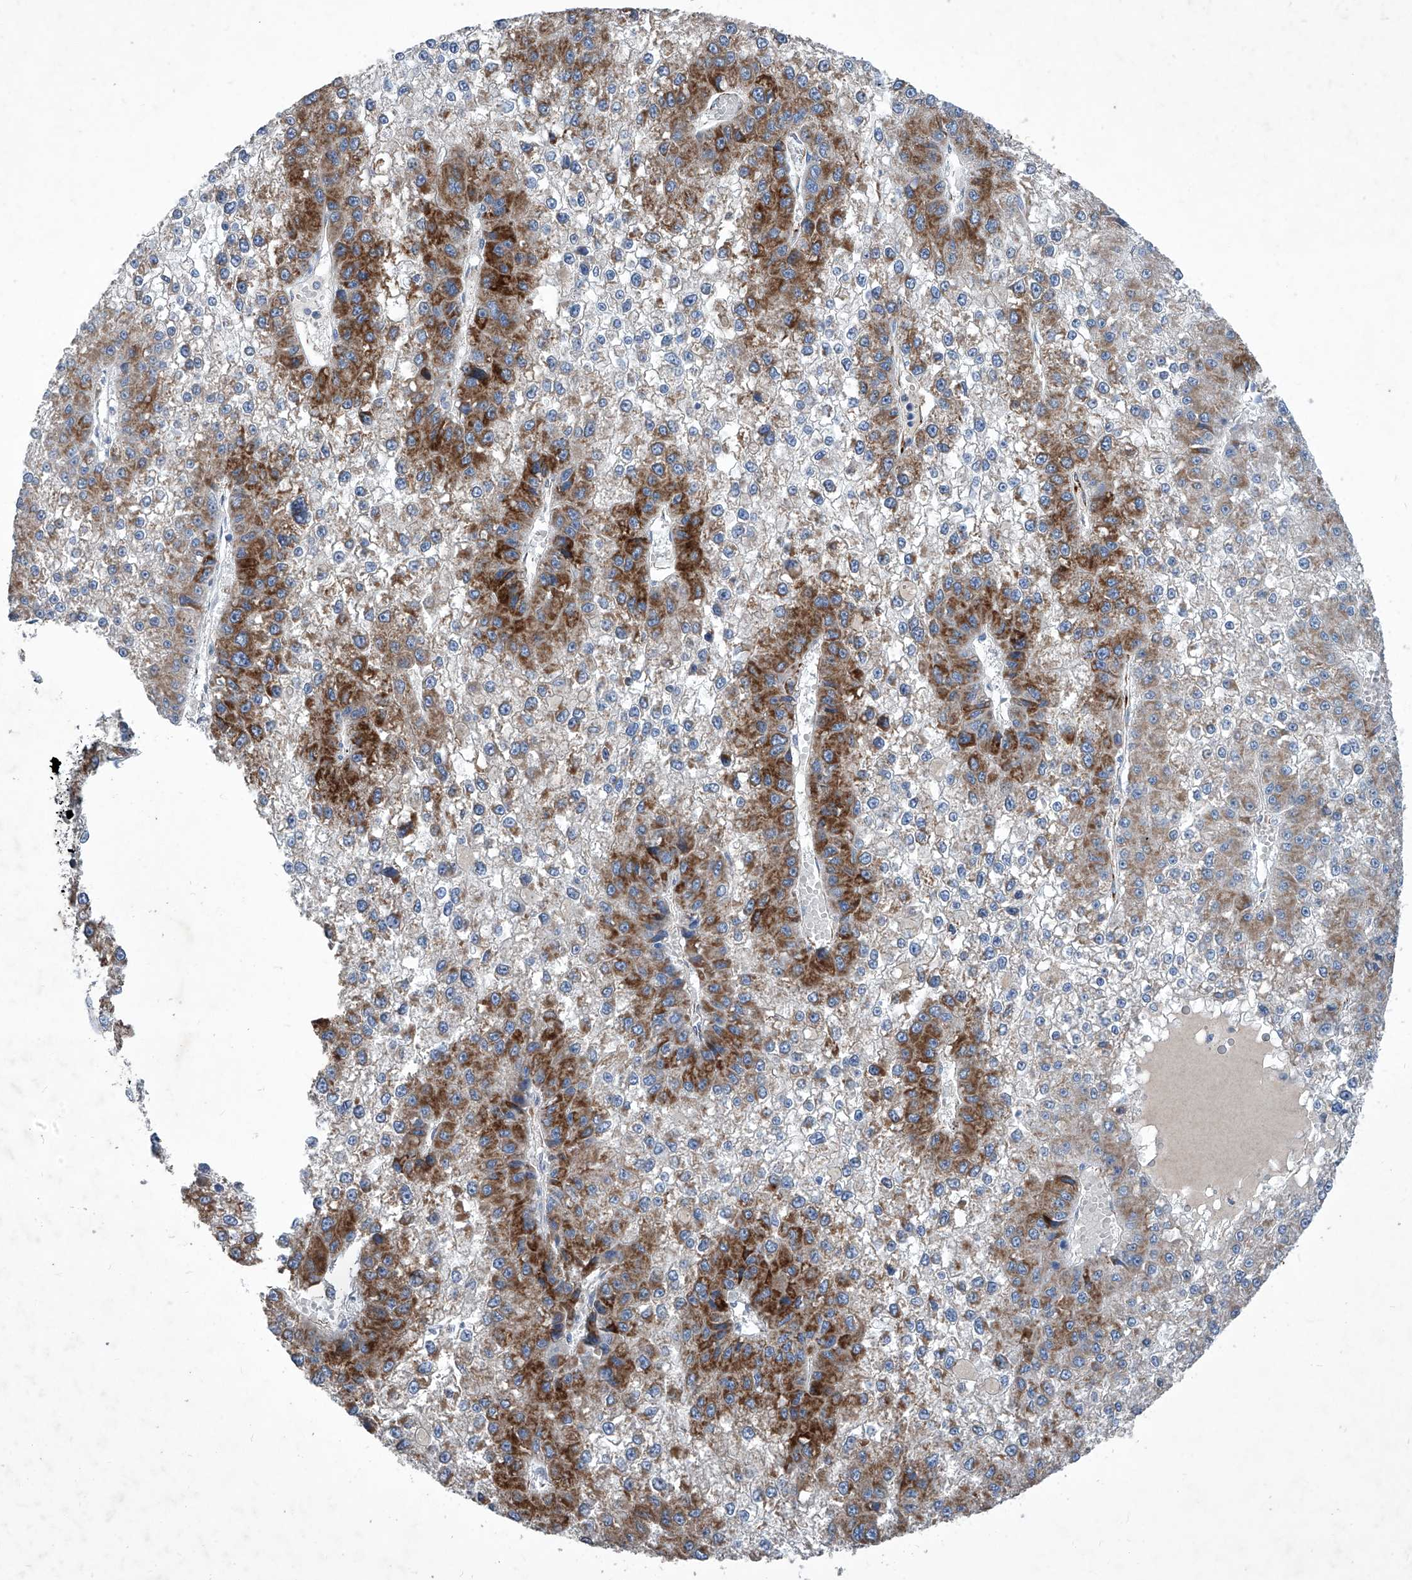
{"staining": {"intensity": "strong", "quantity": "25%-75%", "location": "cytoplasmic/membranous"}, "tissue": "liver cancer", "cell_type": "Tumor cells", "image_type": "cancer", "snomed": [{"axis": "morphology", "description": "Carcinoma, Hepatocellular, NOS"}, {"axis": "topography", "description": "Liver"}], "caption": "Liver hepatocellular carcinoma stained for a protein displays strong cytoplasmic/membranous positivity in tumor cells.", "gene": "MTARC1", "patient": {"sex": "female", "age": 73}}